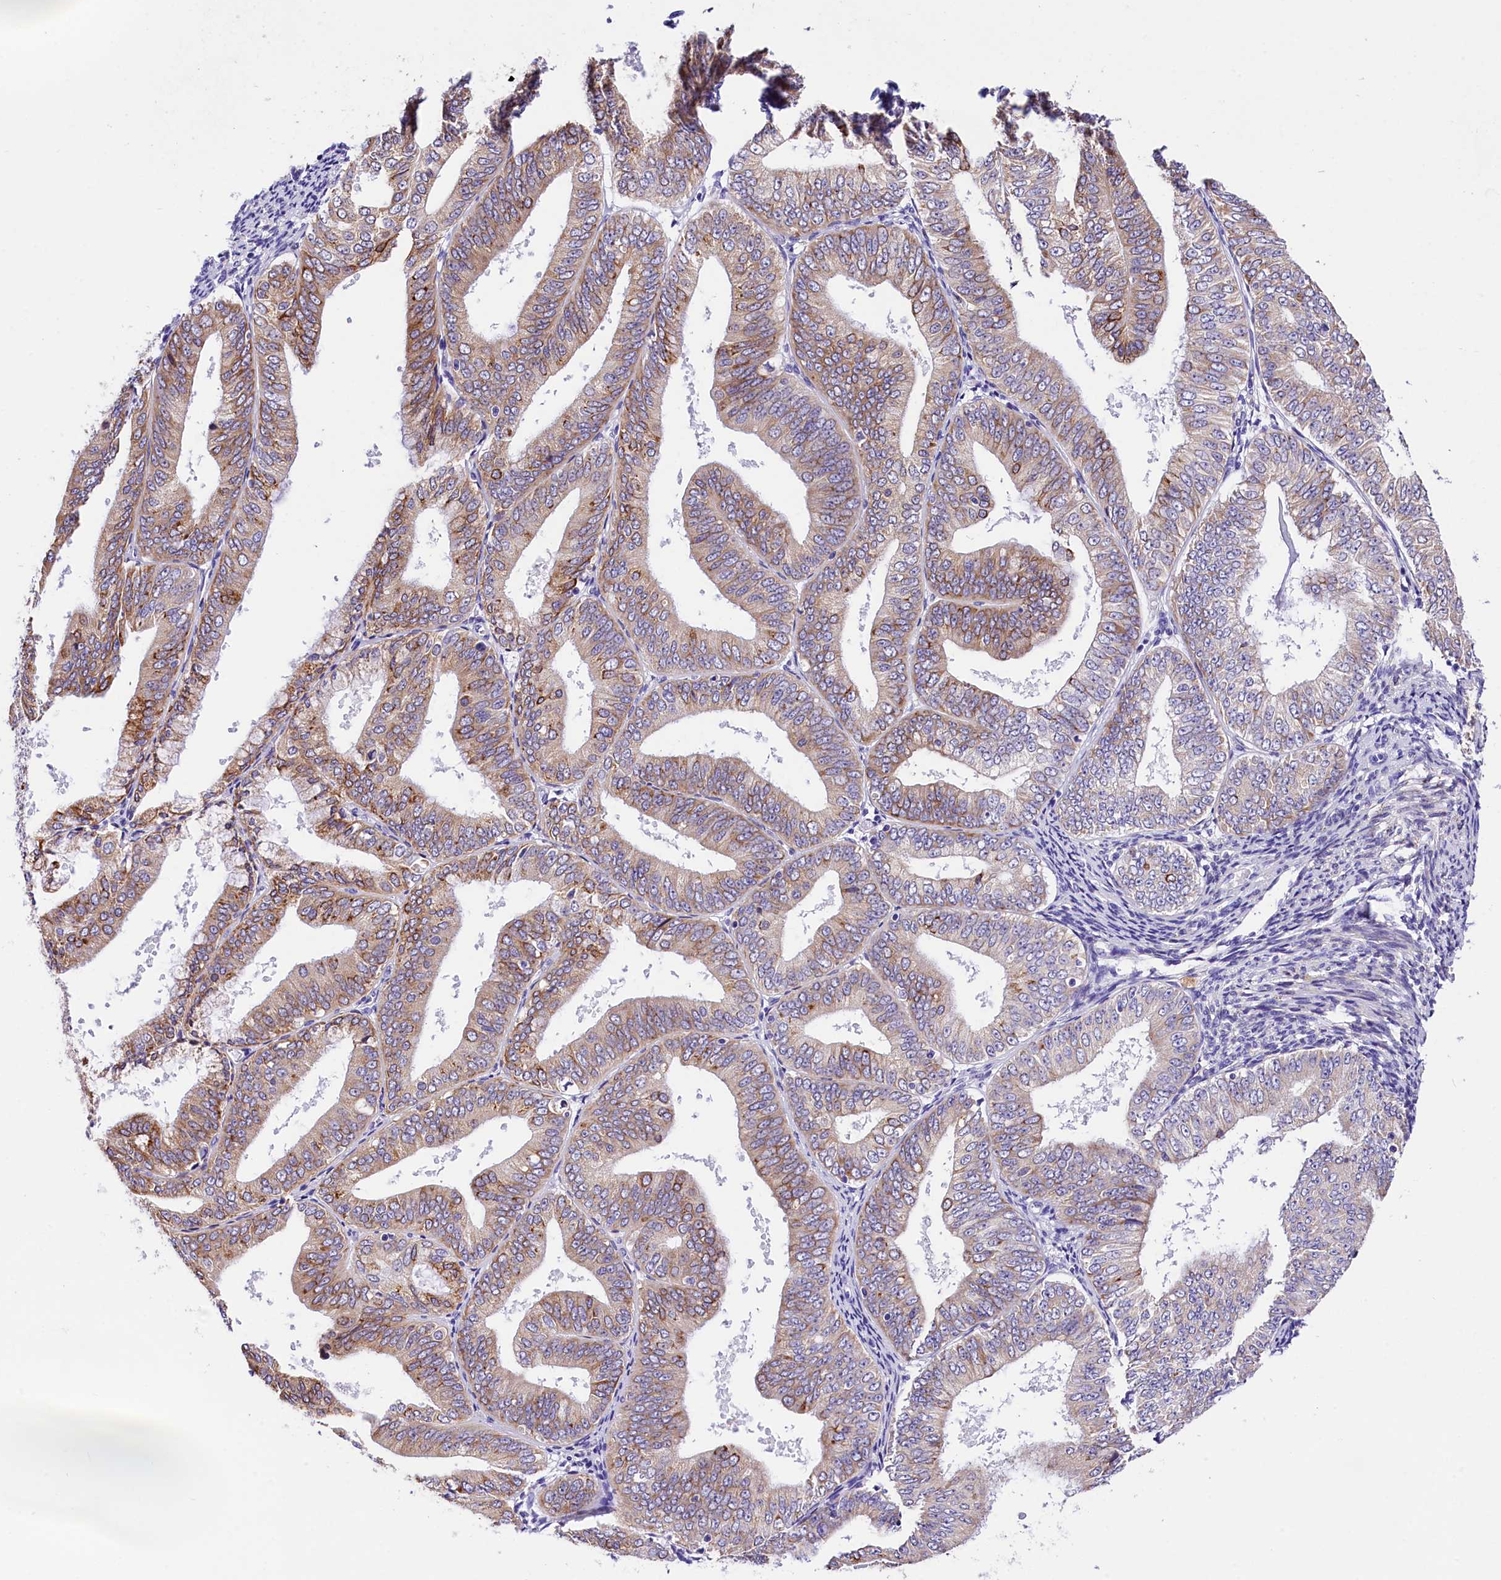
{"staining": {"intensity": "moderate", "quantity": "25%-75%", "location": "cytoplasmic/membranous"}, "tissue": "endometrial cancer", "cell_type": "Tumor cells", "image_type": "cancer", "snomed": [{"axis": "morphology", "description": "Adenocarcinoma, NOS"}, {"axis": "topography", "description": "Endometrium"}], "caption": "Protein expression analysis of human endometrial cancer (adenocarcinoma) reveals moderate cytoplasmic/membranous expression in approximately 25%-75% of tumor cells.", "gene": "ITGA1", "patient": {"sex": "female", "age": 63}}